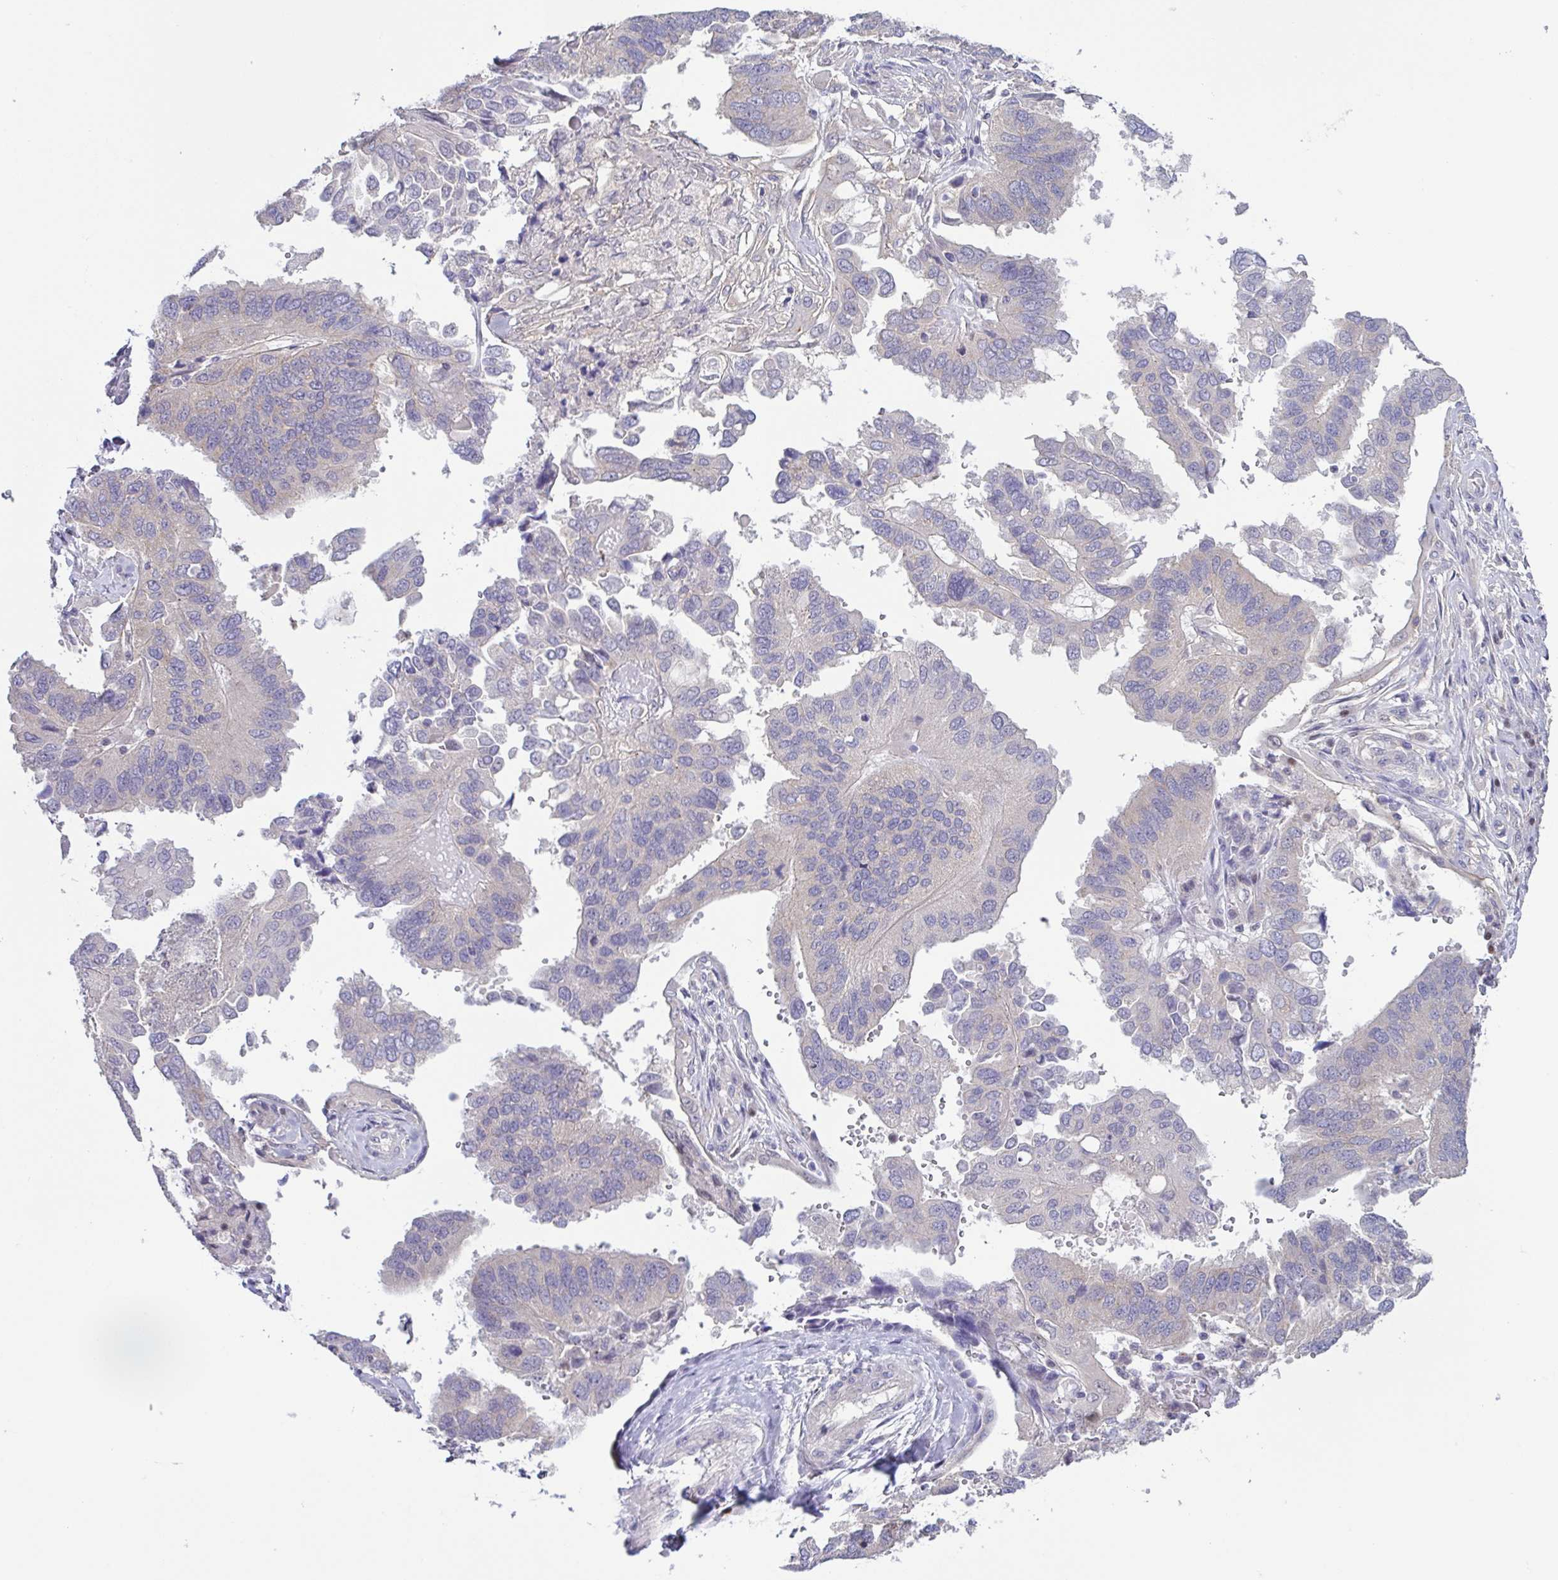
{"staining": {"intensity": "negative", "quantity": "none", "location": "none"}, "tissue": "ovarian cancer", "cell_type": "Tumor cells", "image_type": "cancer", "snomed": [{"axis": "morphology", "description": "Cystadenocarcinoma, serous, NOS"}, {"axis": "topography", "description": "Ovary"}], "caption": "A high-resolution micrograph shows immunohistochemistry staining of ovarian cancer (serous cystadenocarcinoma), which shows no significant expression in tumor cells.", "gene": "UBE2Q1", "patient": {"sex": "female", "age": 79}}